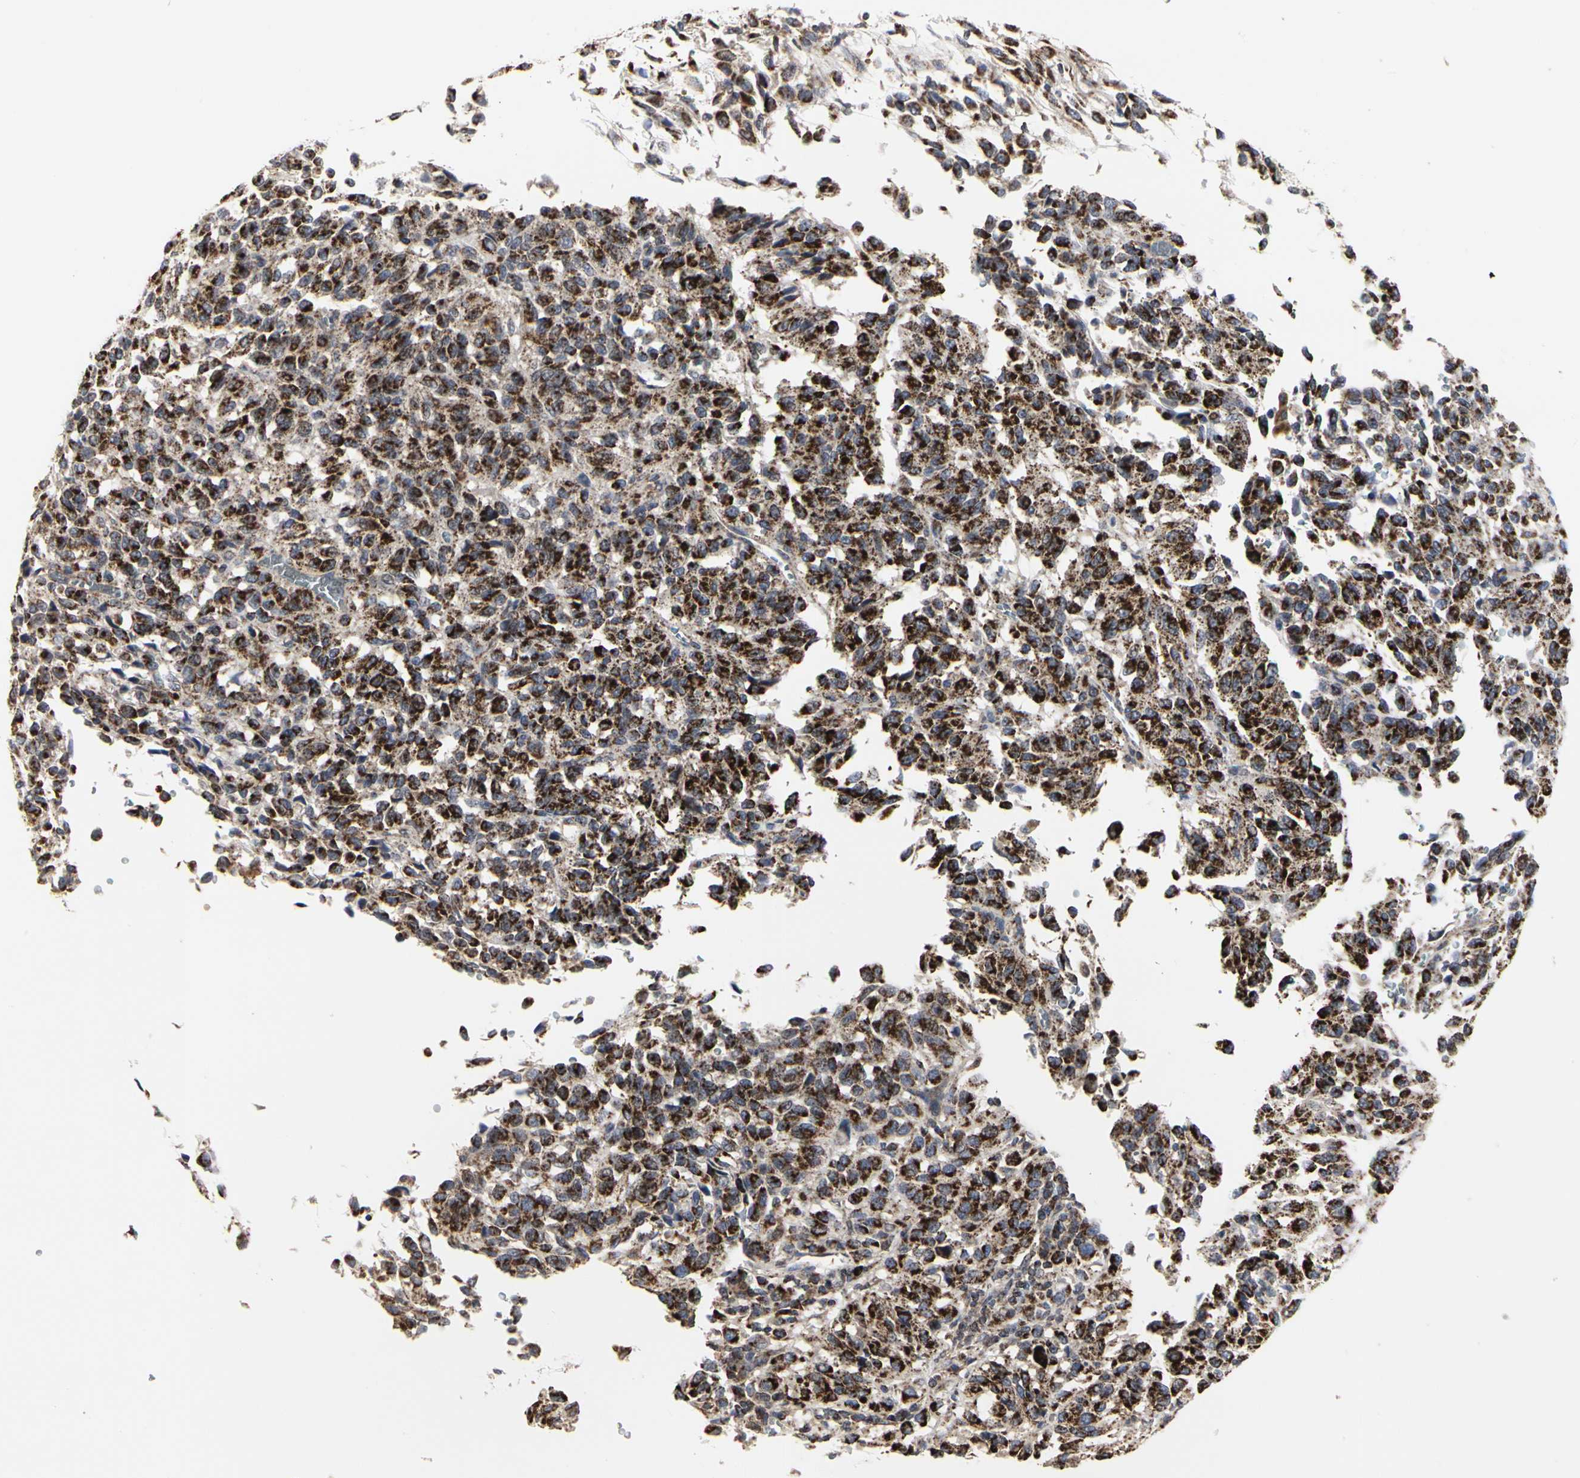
{"staining": {"intensity": "strong", "quantity": ">75%", "location": "cytoplasmic/membranous"}, "tissue": "melanoma", "cell_type": "Tumor cells", "image_type": "cancer", "snomed": [{"axis": "morphology", "description": "Malignant melanoma, Metastatic site"}, {"axis": "topography", "description": "Lung"}], "caption": "DAB (3,3'-diaminobenzidine) immunohistochemical staining of human malignant melanoma (metastatic site) exhibits strong cytoplasmic/membranous protein positivity in about >75% of tumor cells.", "gene": "TSKU", "patient": {"sex": "male", "age": 64}}